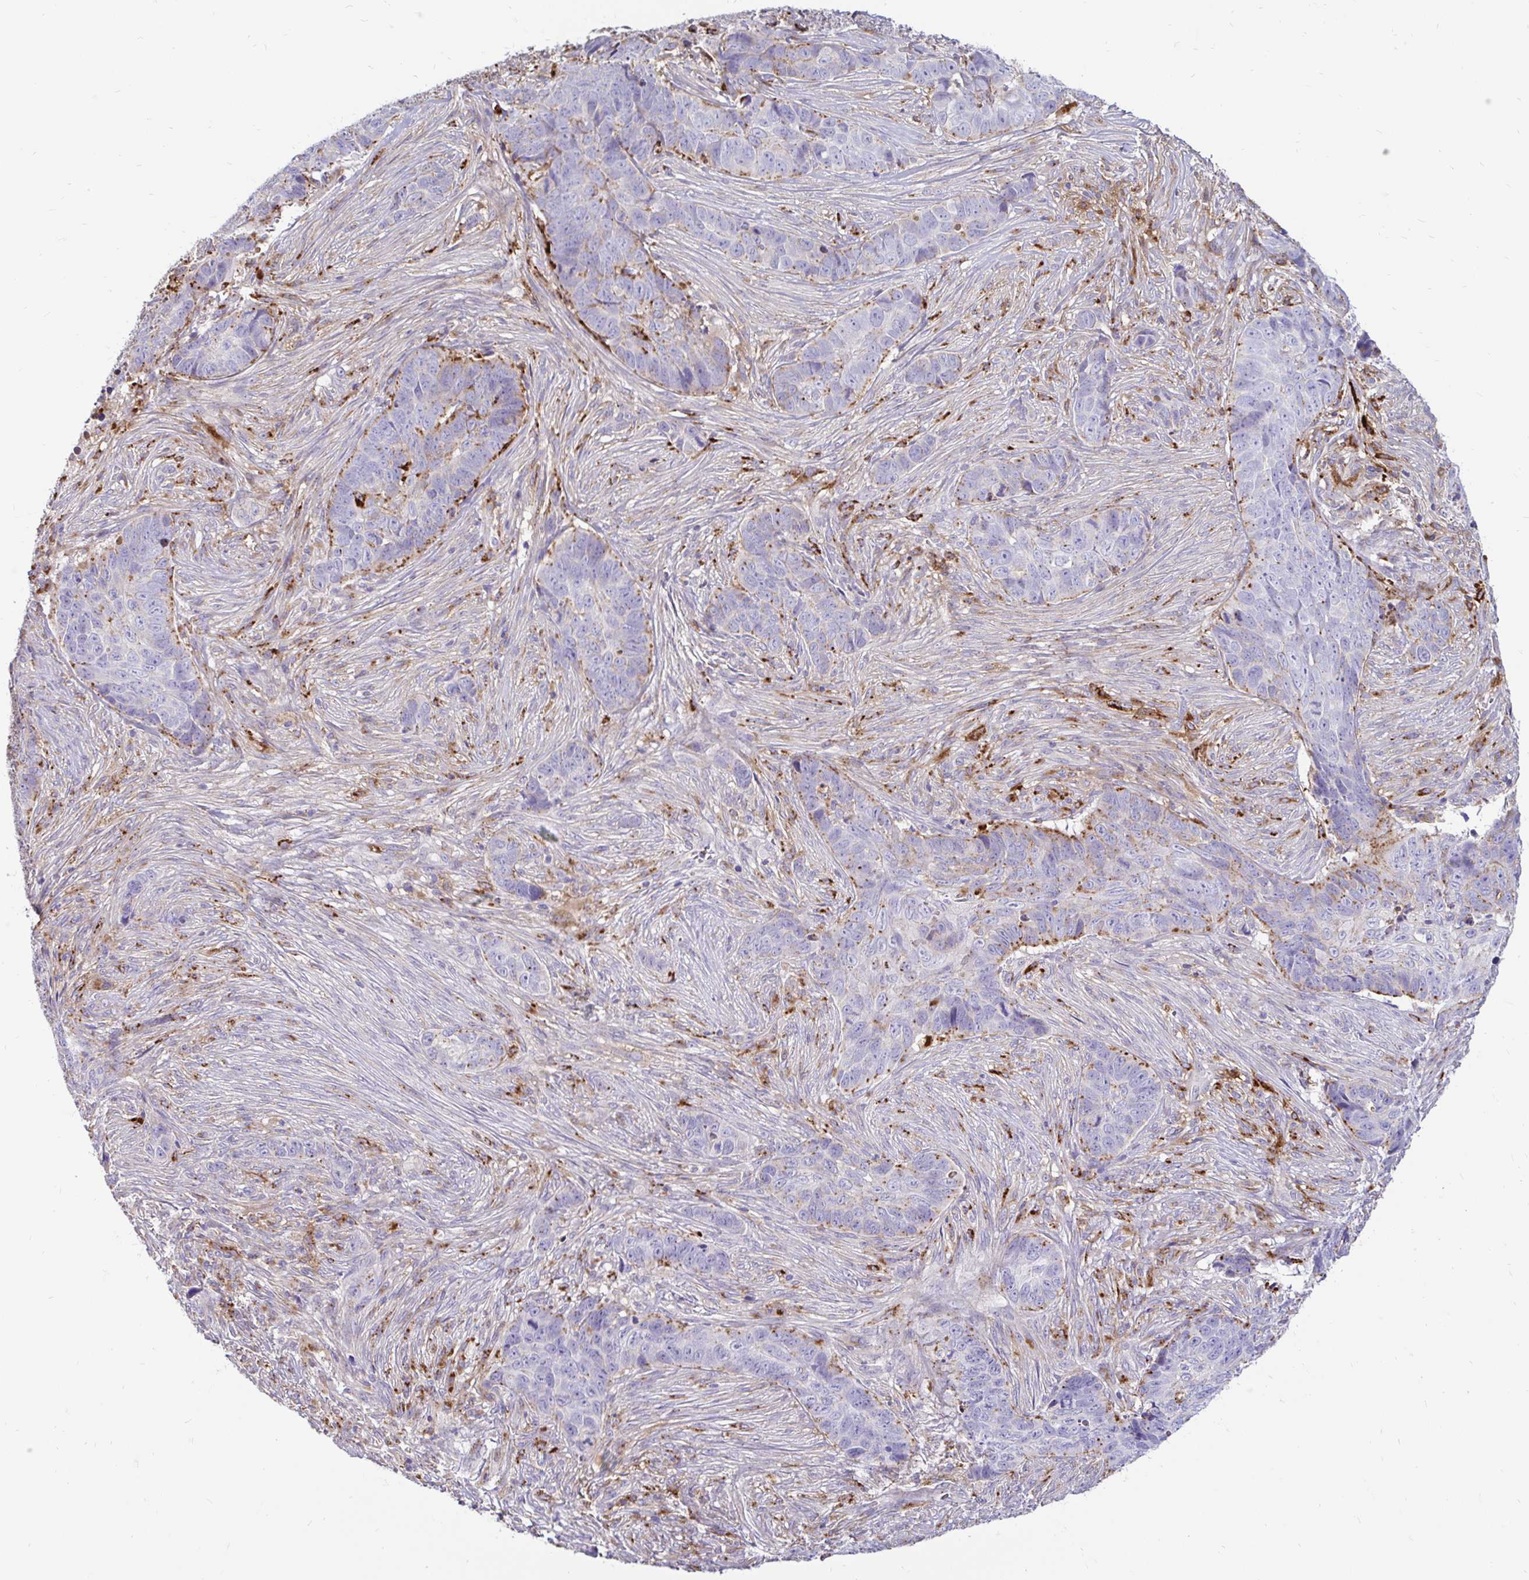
{"staining": {"intensity": "moderate", "quantity": "<25%", "location": "cytoplasmic/membranous"}, "tissue": "skin cancer", "cell_type": "Tumor cells", "image_type": "cancer", "snomed": [{"axis": "morphology", "description": "Basal cell carcinoma"}, {"axis": "topography", "description": "Skin"}], "caption": "A high-resolution histopathology image shows IHC staining of skin cancer, which exhibits moderate cytoplasmic/membranous expression in approximately <25% of tumor cells.", "gene": "FUCA1", "patient": {"sex": "female", "age": 82}}